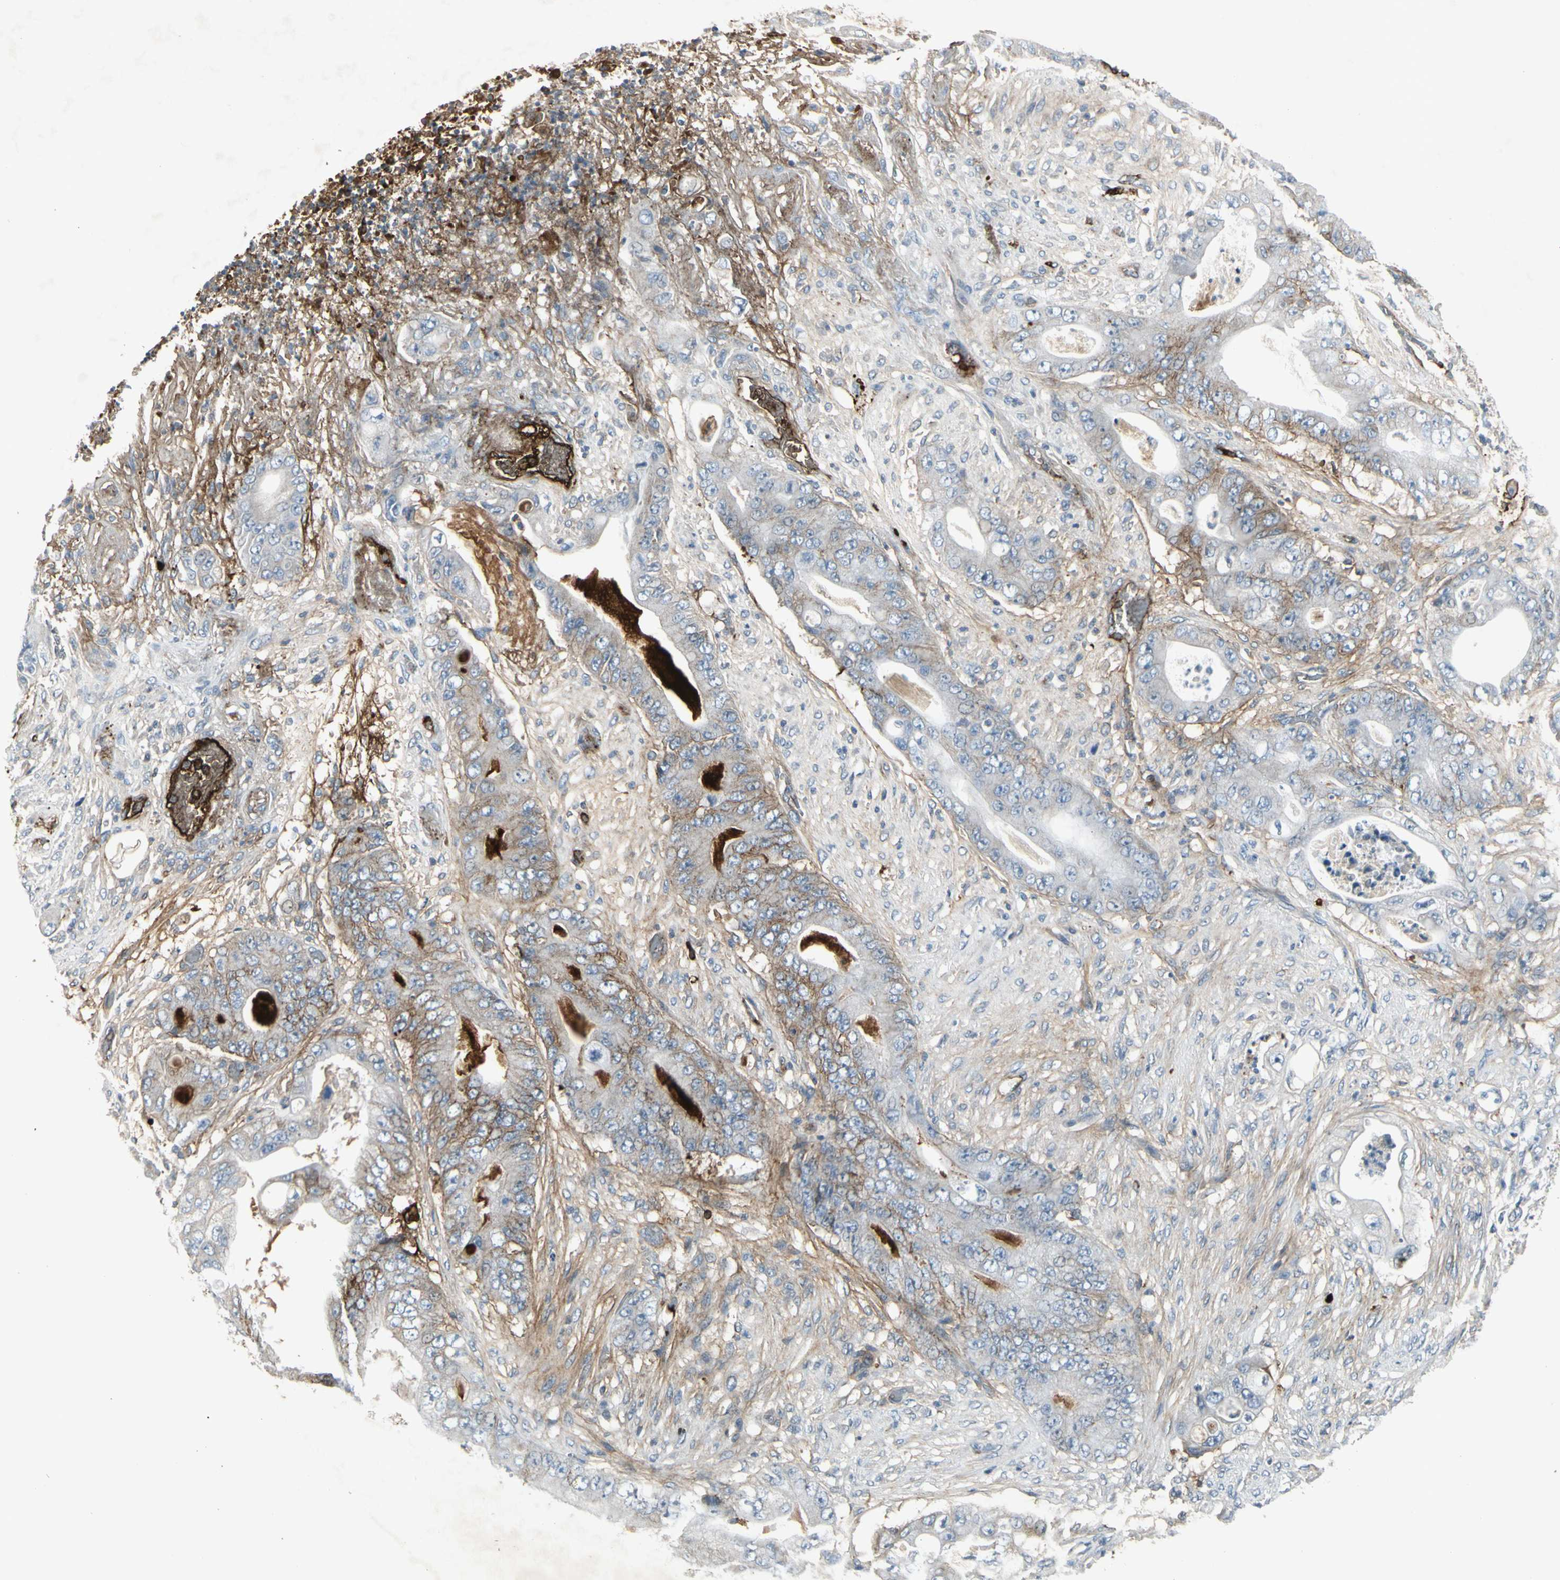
{"staining": {"intensity": "moderate", "quantity": "<25%", "location": "cytoplasmic/membranous"}, "tissue": "stomach cancer", "cell_type": "Tumor cells", "image_type": "cancer", "snomed": [{"axis": "morphology", "description": "Adenocarcinoma, NOS"}, {"axis": "topography", "description": "Stomach"}], "caption": "Human adenocarcinoma (stomach) stained with a brown dye shows moderate cytoplasmic/membranous positive expression in about <25% of tumor cells.", "gene": "IGHM", "patient": {"sex": "female", "age": 73}}